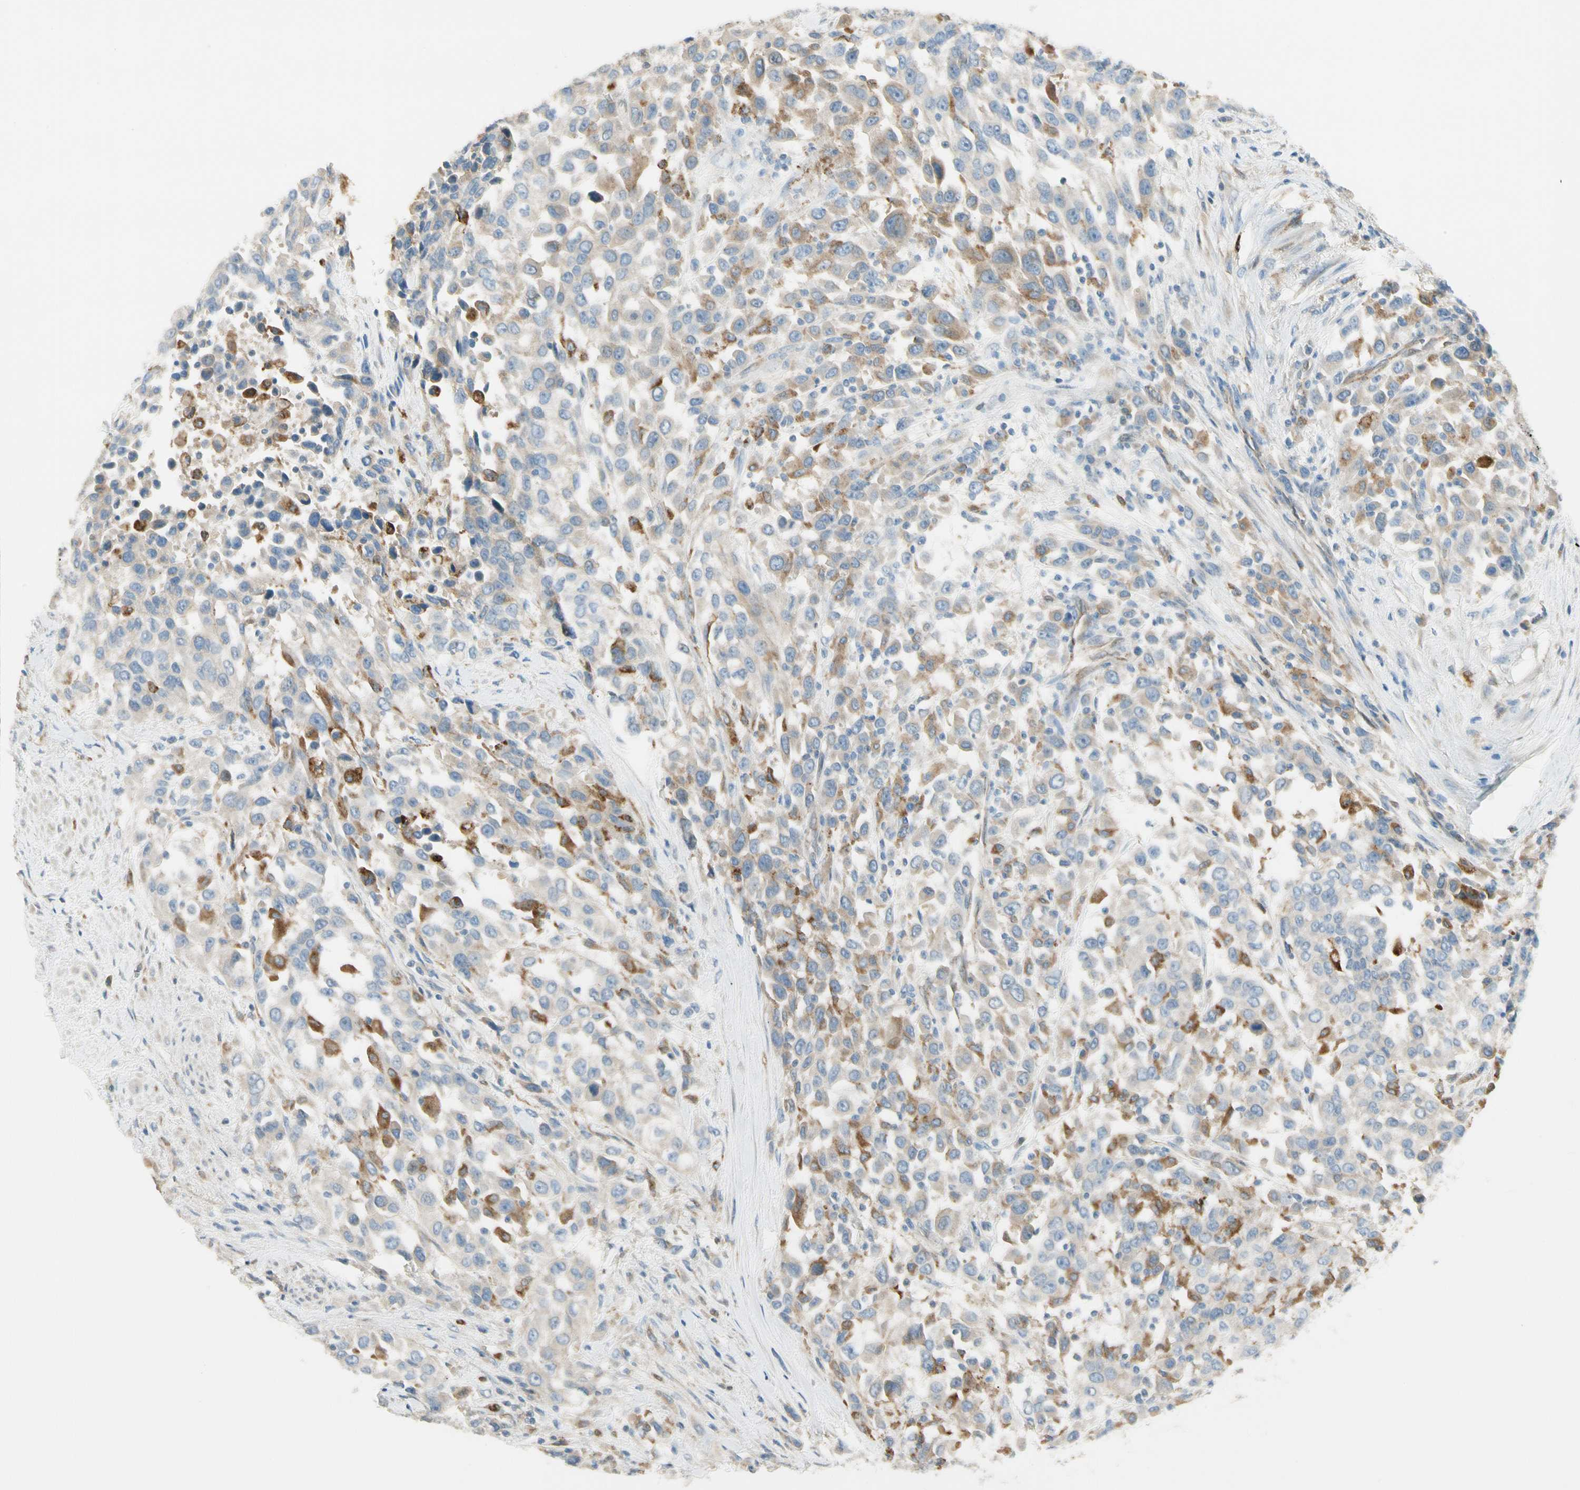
{"staining": {"intensity": "moderate", "quantity": "25%-75%", "location": "cytoplasmic/membranous"}, "tissue": "urothelial cancer", "cell_type": "Tumor cells", "image_type": "cancer", "snomed": [{"axis": "morphology", "description": "Urothelial carcinoma, High grade"}, {"axis": "topography", "description": "Urinary bladder"}], "caption": "Protein staining of high-grade urothelial carcinoma tissue demonstrates moderate cytoplasmic/membranous positivity in about 25%-75% of tumor cells.", "gene": "LPCAT2", "patient": {"sex": "female", "age": 80}}